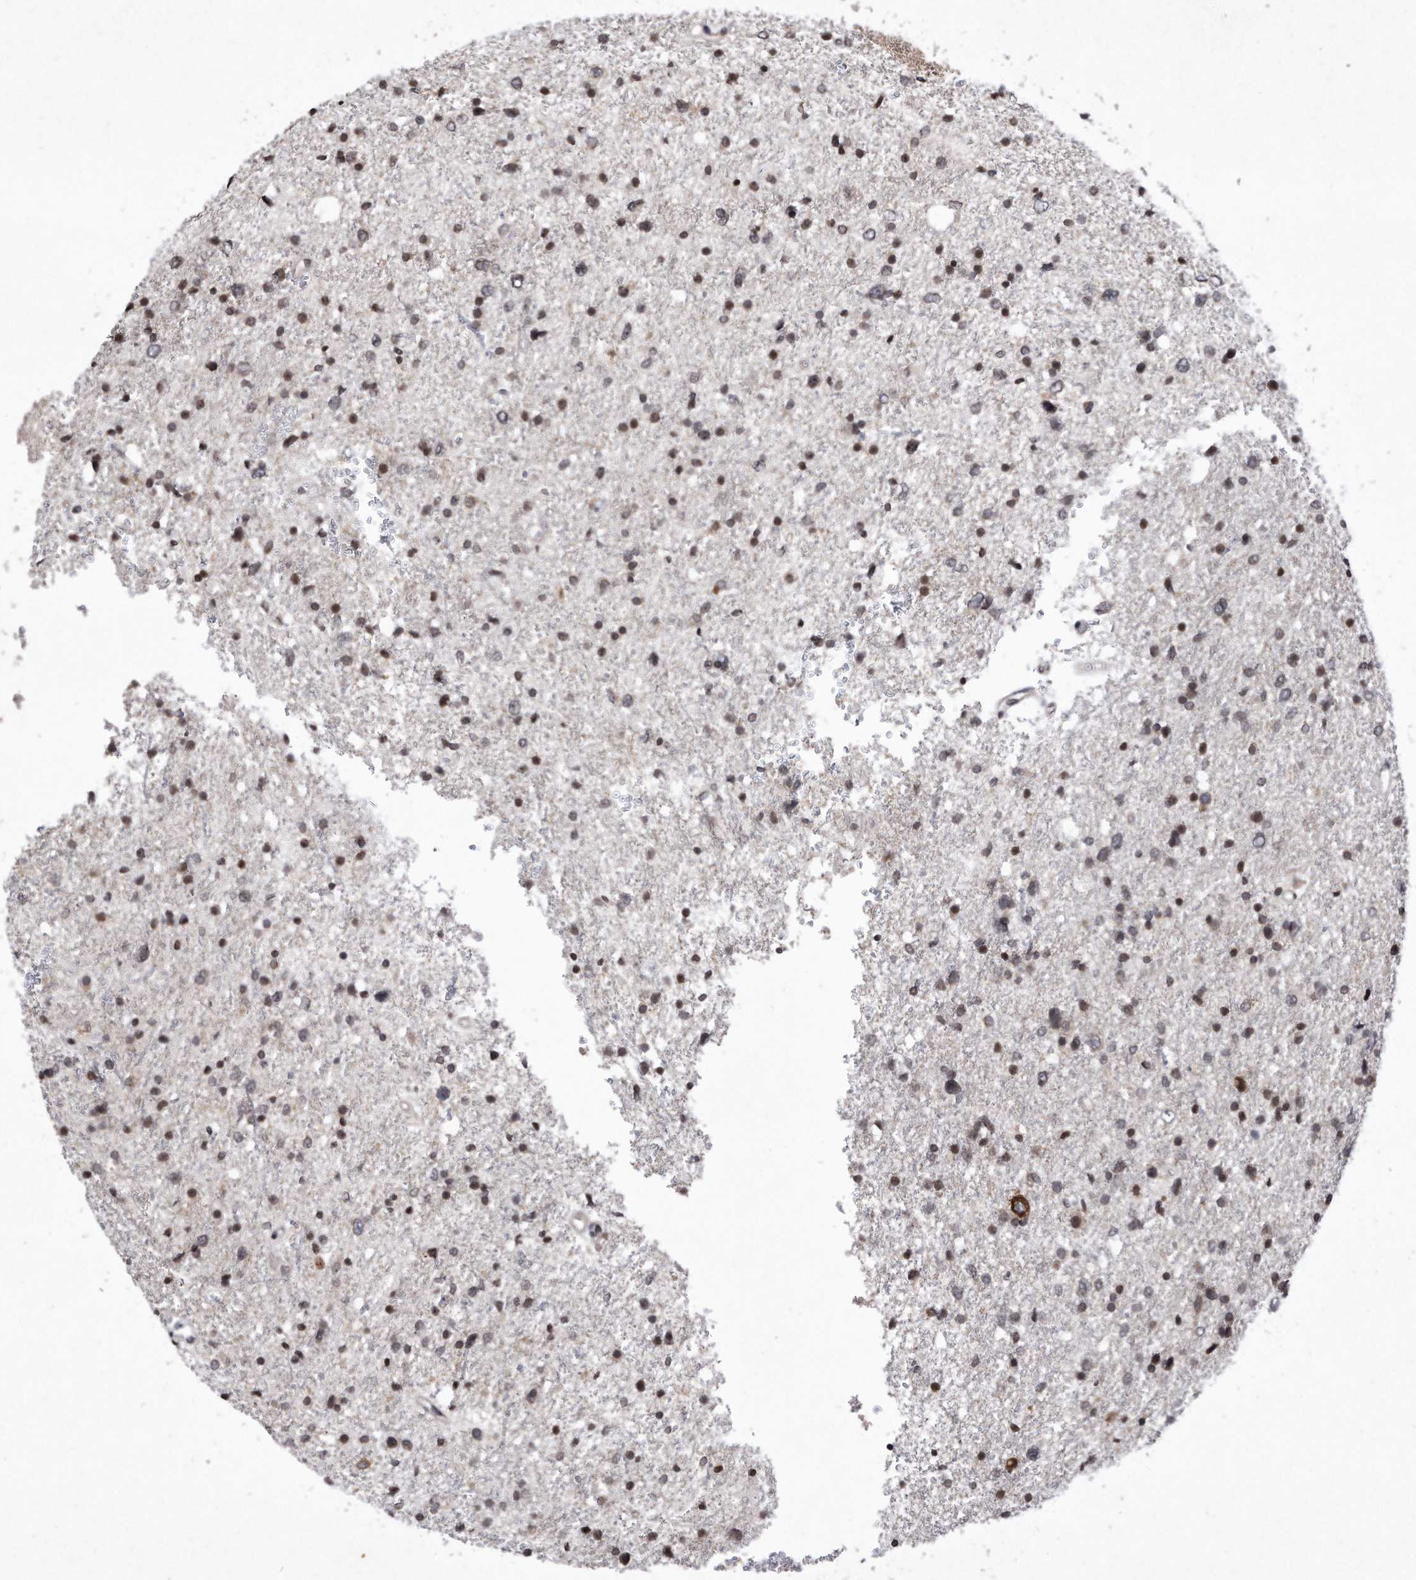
{"staining": {"intensity": "moderate", "quantity": "25%-75%", "location": "cytoplasmic/membranous,nuclear"}, "tissue": "glioma", "cell_type": "Tumor cells", "image_type": "cancer", "snomed": [{"axis": "morphology", "description": "Glioma, malignant, Low grade"}, {"axis": "topography", "description": "Brain"}], "caption": "This is a micrograph of immunohistochemistry (IHC) staining of glioma, which shows moderate expression in the cytoplasmic/membranous and nuclear of tumor cells.", "gene": "DAB1", "patient": {"sex": "female", "age": 37}}